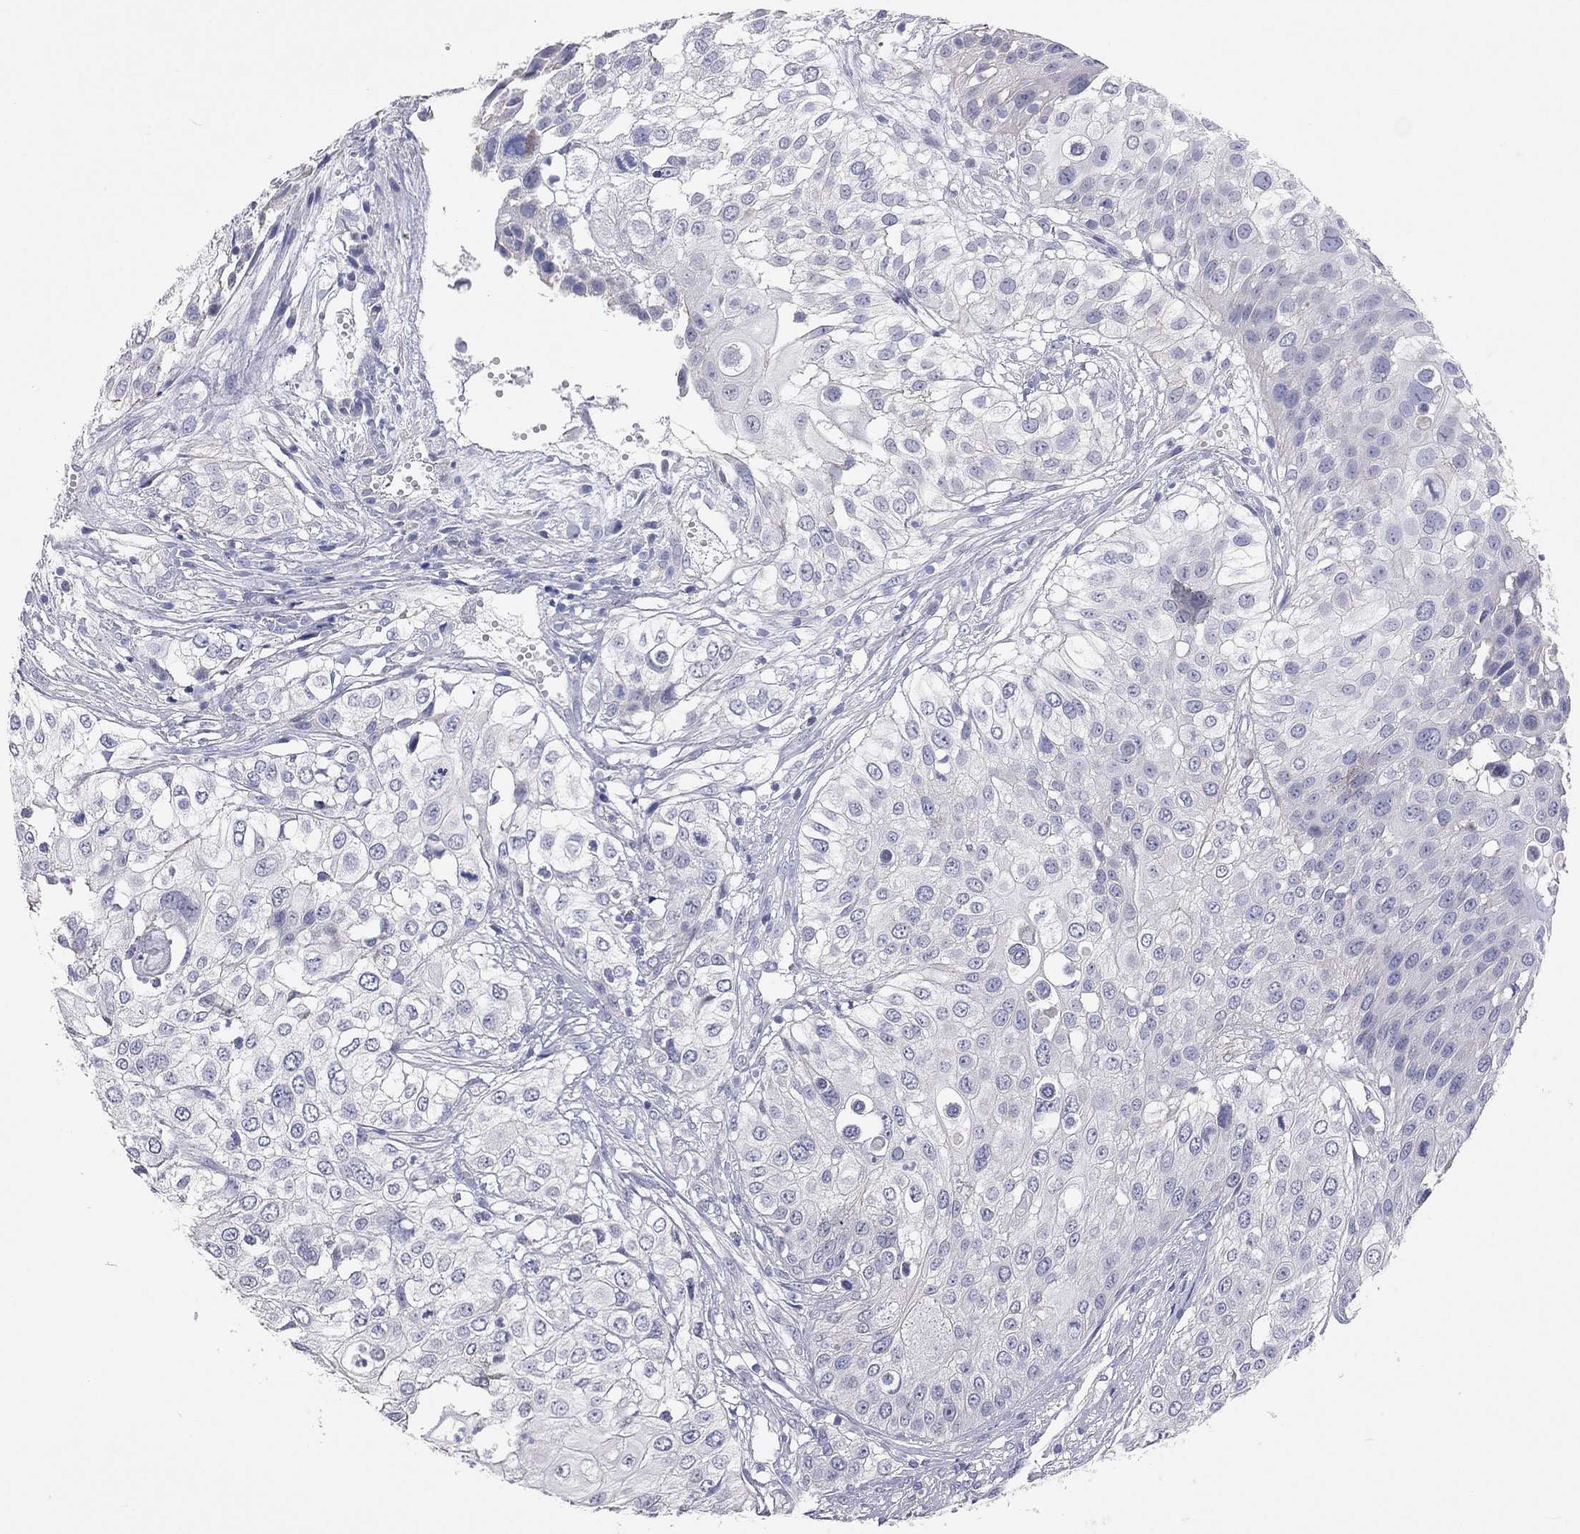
{"staining": {"intensity": "negative", "quantity": "none", "location": "none"}, "tissue": "urothelial cancer", "cell_type": "Tumor cells", "image_type": "cancer", "snomed": [{"axis": "morphology", "description": "Urothelial carcinoma, High grade"}, {"axis": "topography", "description": "Urinary bladder"}], "caption": "Immunohistochemical staining of human urothelial carcinoma (high-grade) reveals no significant positivity in tumor cells.", "gene": "KCNB1", "patient": {"sex": "female", "age": 79}}